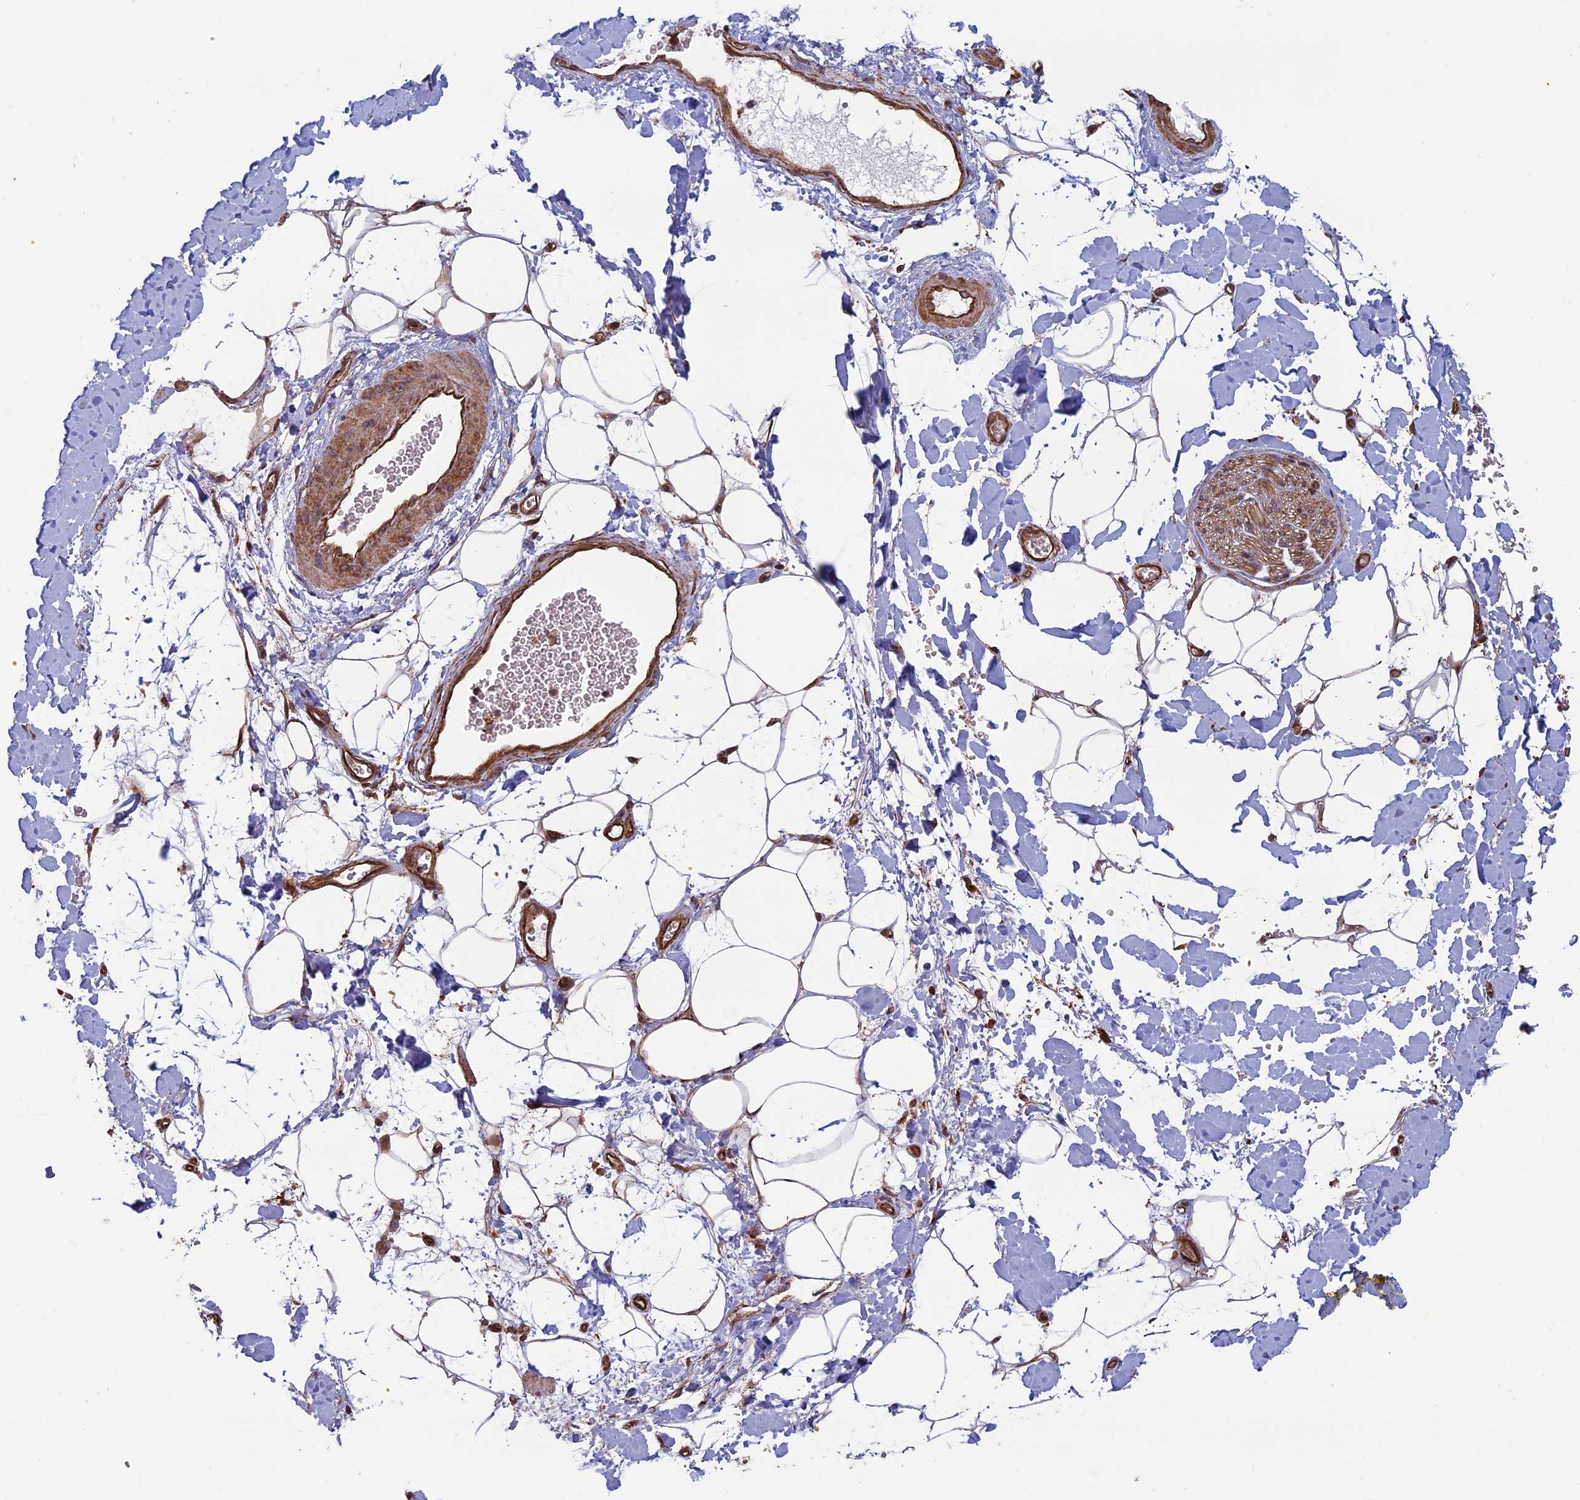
{"staining": {"intensity": "moderate", "quantity": ">75%", "location": "cytoplasmic/membranous"}, "tissue": "adipose tissue", "cell_type": "Adipocytes", "image_type": "normal", "snomed": [{"axis": "morphology", "description": "Normal tissue, NOS"}, {"axis": "morphology", "description": "Adenocarcinoma, NOS"}, {"axis": "topography", "description": "Pancreas"}, {"axis": "topography", "description": "Peripheral nerve tissue"}], "caption": "This image exhibits normal adipose tissue stained with immunohistochemistry (IHC) to label a protein in brown. The cytoplasmic/membranous of adipocytes show moderate positivity for the protein. Nuclei are counter-stained blue.", "gene": "CCDC8", "patient": {"sex": "male", "age": 59}}